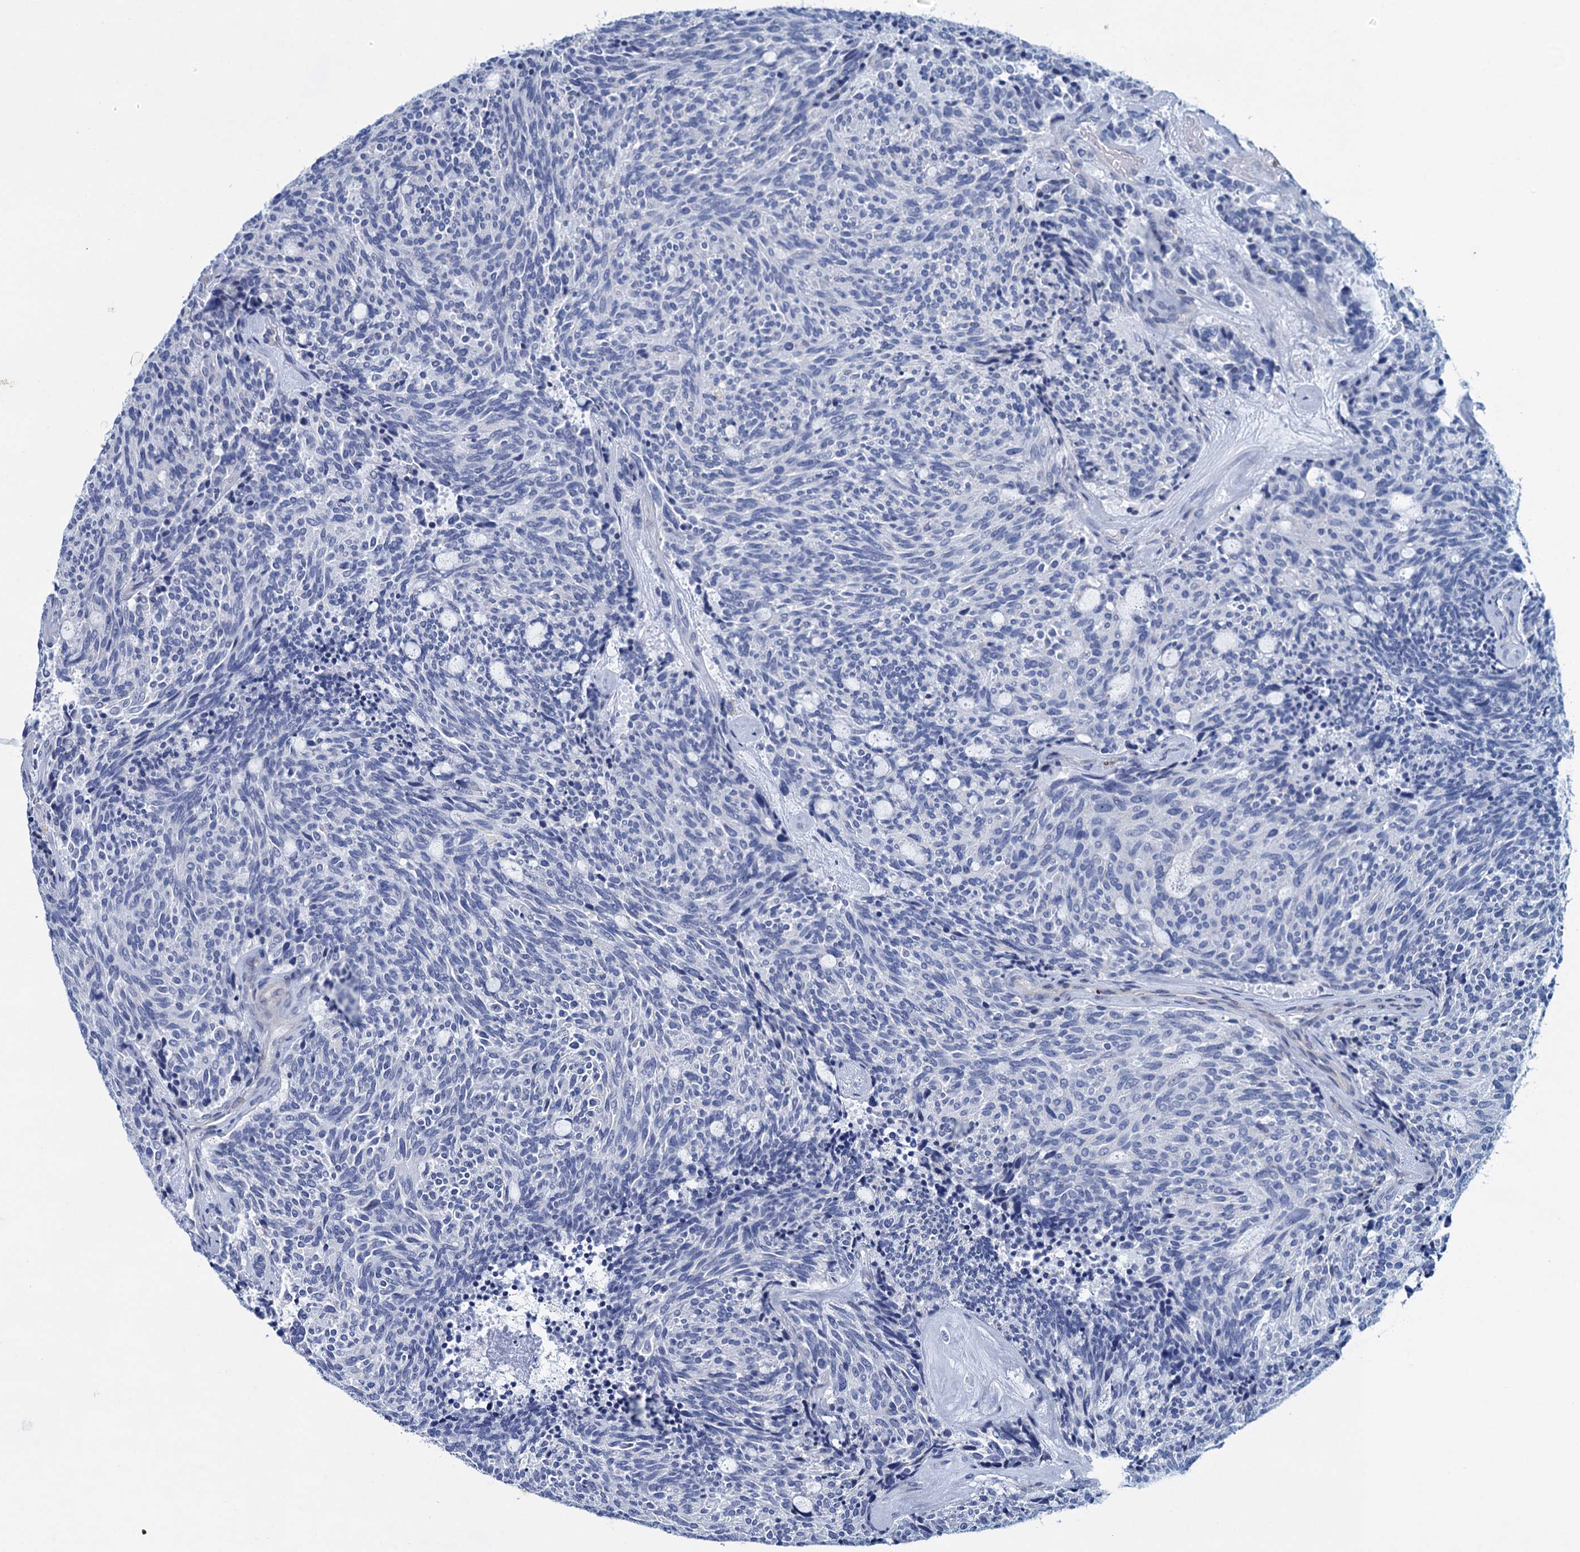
{"staining": {"intensity": "negative", "quantity": "none", "location": "none"}, "tissue": "carcinoid", "cell_type": "Tumor cells", "image_type": "cancer", "snomed": [{"axis": "morphology", "description": "Carcinoid, malignant, NOS"}, {"axis": "topography", "description": "Pancreas"}], "caption": "Human carcinoid stained for a protein using immunohistochemistry shows no staining in tumor cells.", "gene": "RHCG", "patient": {"sex": "female", "age": 54}}